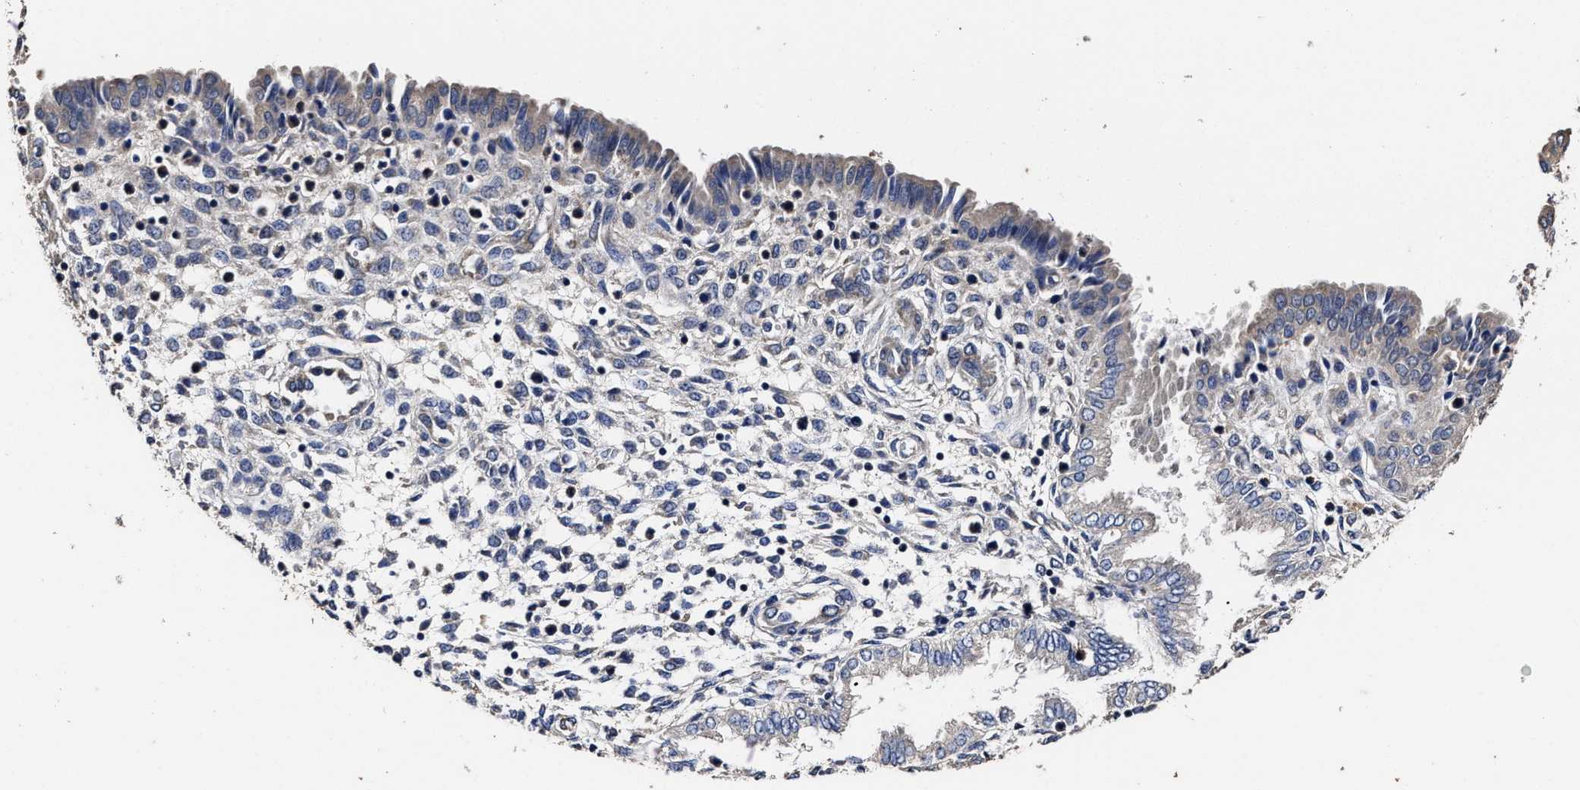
{"staining": {"intensity": "negative", "quantity": "none", "location": "none"}, "tissue": "endometrium", "cell_type": "Cells in endometrial stroma", "image_type": "normal", "snomed": [{"axis": "morphology", "description": "Normal tissue, NOS"}, {"axis": "topography", "description": "Endometrium"}], "caption": "Cells in endometrial stroma are negative for protein expression in unremarkable human endometrium.", "gene": "AVEN", "patient": {"sex": "female", "age": 33}}